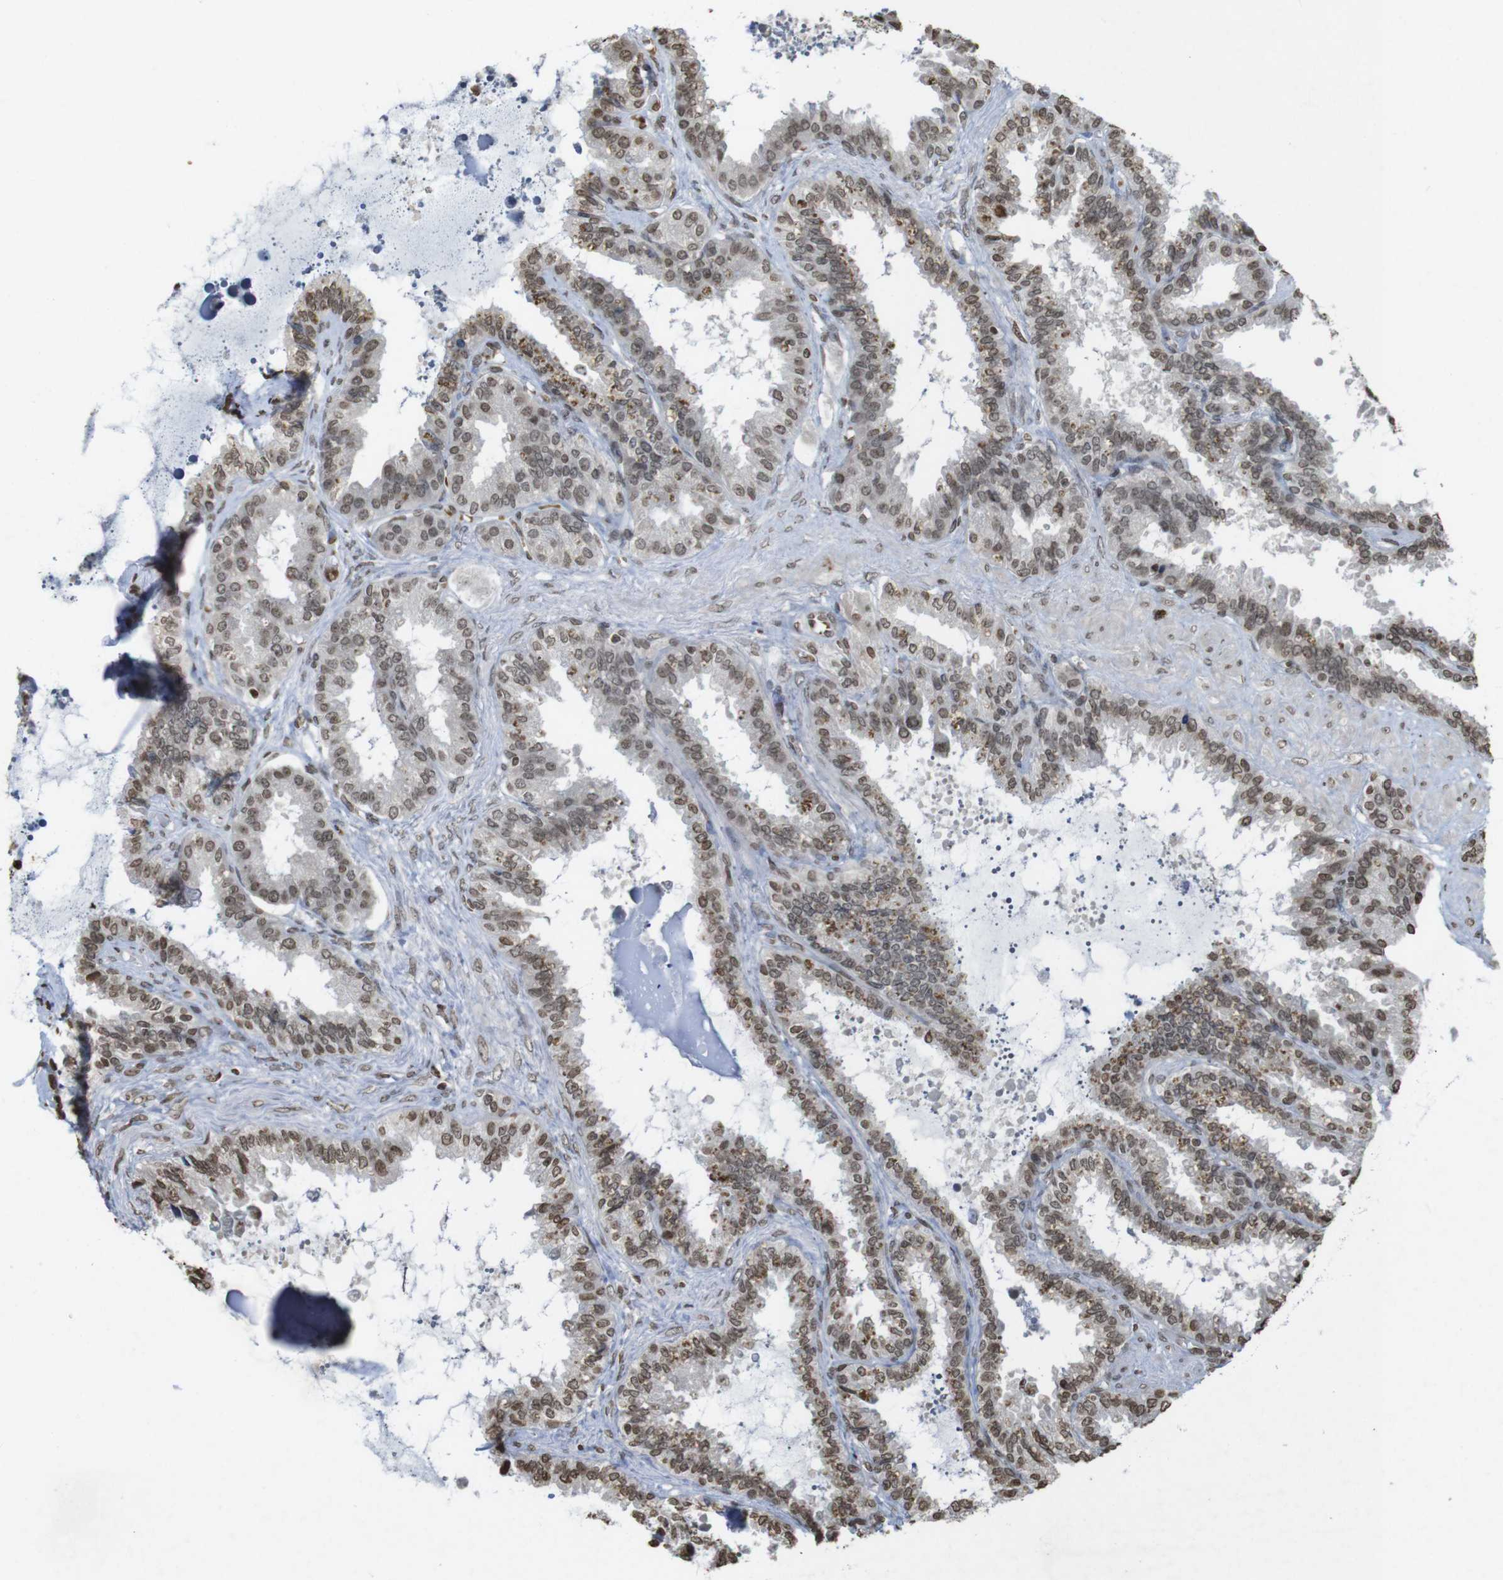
{"staining": {"intensity": "weak", "quantity": "25%-75%", "location": "cytoplasmic/membranous"}, "tissue": "seminal vesicle", "cell_type": "Glandular cells", "image_type": "normal", "snomed": [{"axis": "morphology", "description": "Normal tissue, NOS"}, {"axis": "topography", "description": "Seminal veicle"}], "caption": "This image reveals benign seminal vesicle stained with immunohistochemistry (IHC) to label a protein in brown. The cytoplasmic/membranous of glandular cells show weak positivity for the protein. Nuclei are counter-stained blue.", "gene": "FOXA3", "patient": {"sex": "male", "age": 46}}